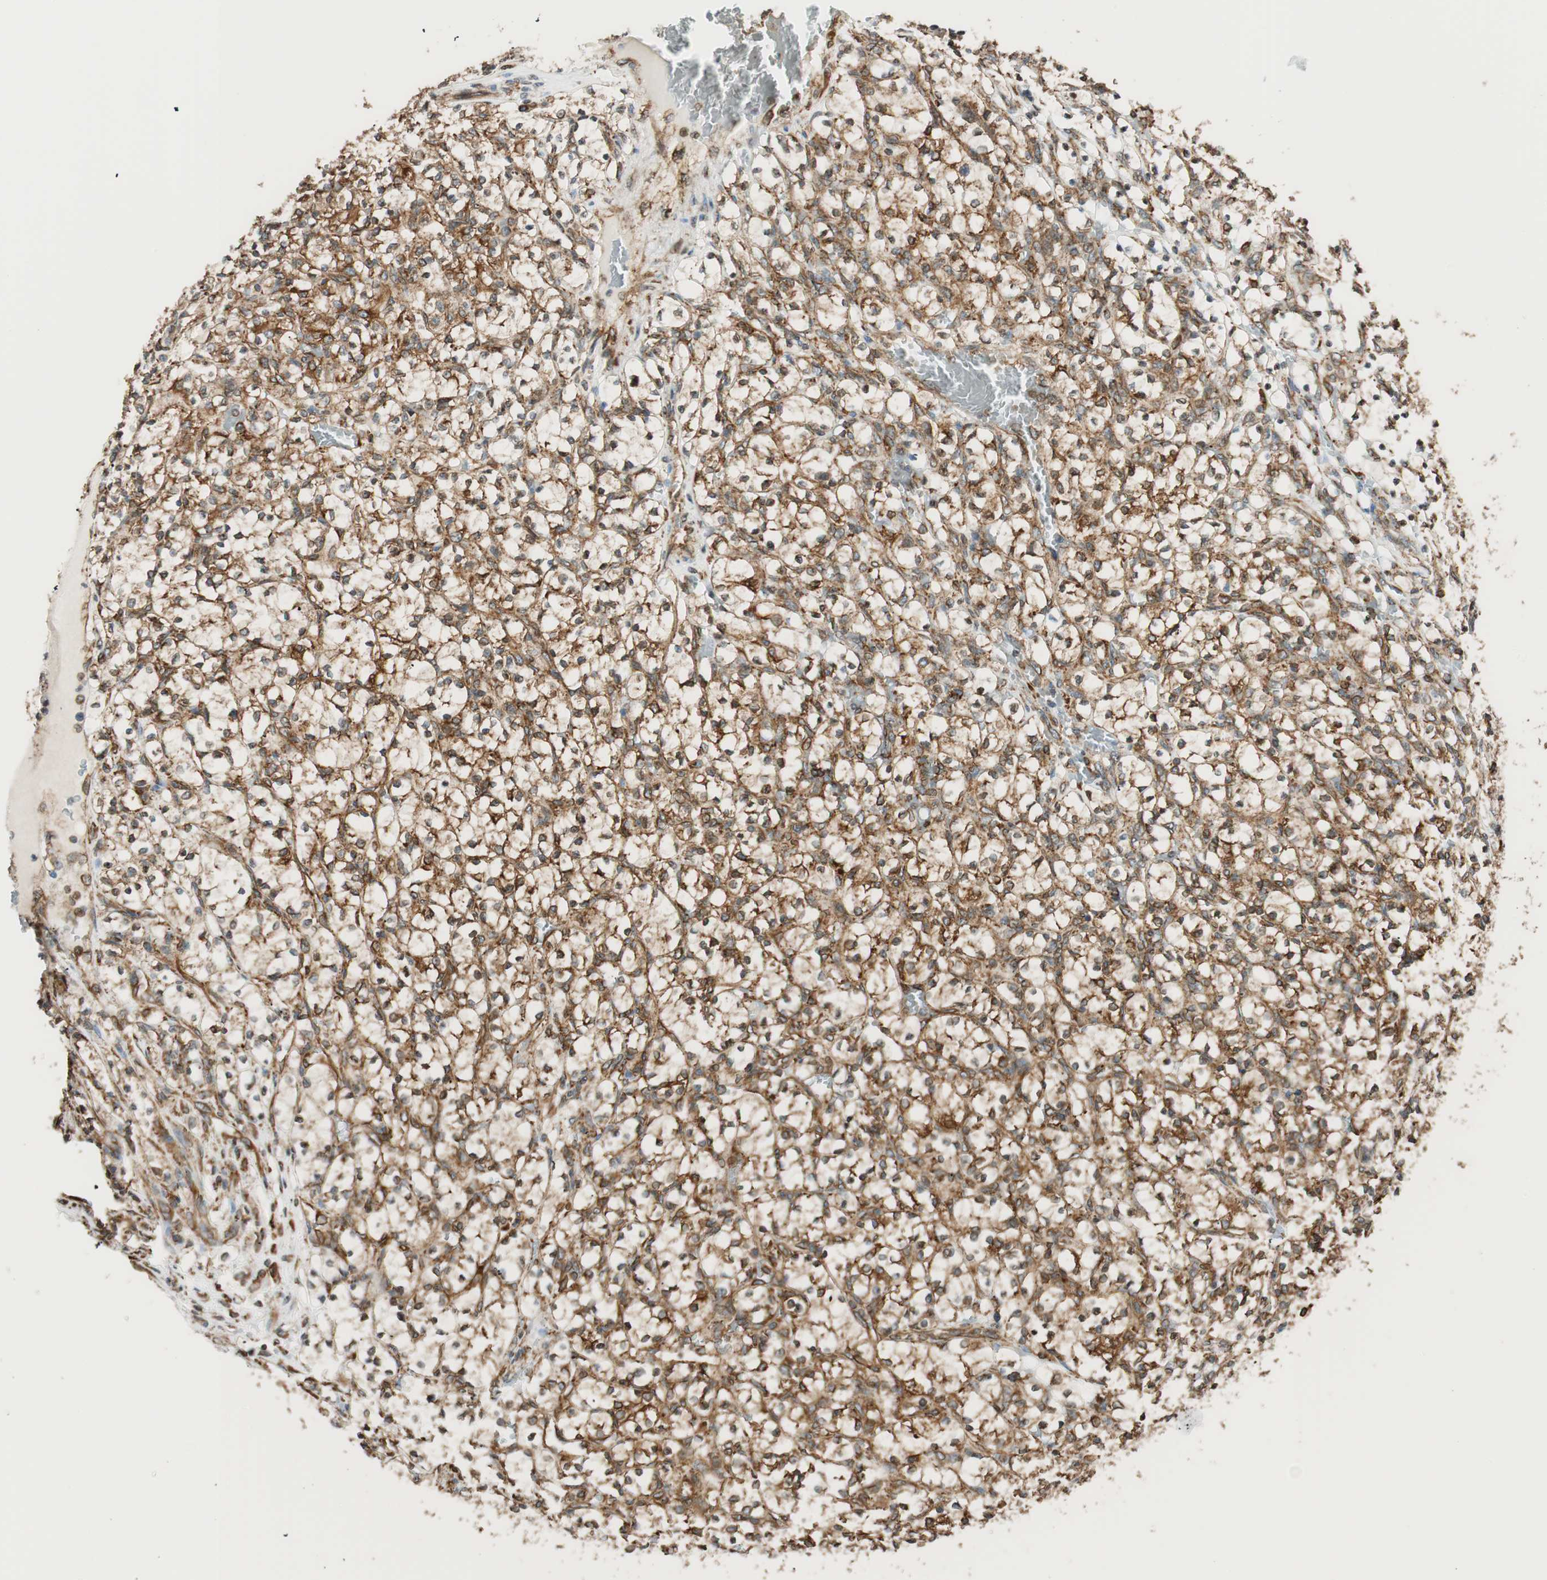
{"staining": {"intensity": "strong", "quantity": ">75%", "location": "cytoplasmic/membranous"}, "tissue": "renal cancer", "cell_type": "Tumor cells", "image_type": "cancer", "snomed": [{"axis": "morphology", "description": "Adenocarcinoma, NOS"}, {"axis": "topography", "description": "Kidney"}], "caption": "Adenocarcinoma (renal) was stained to show a protein in brown. There is high levels of strong cytoplasmic/membranous expression in approximately >75% of tumor cells.", "gene": "PRKCSH", "patient": {"sex": "female", "age": 69}}